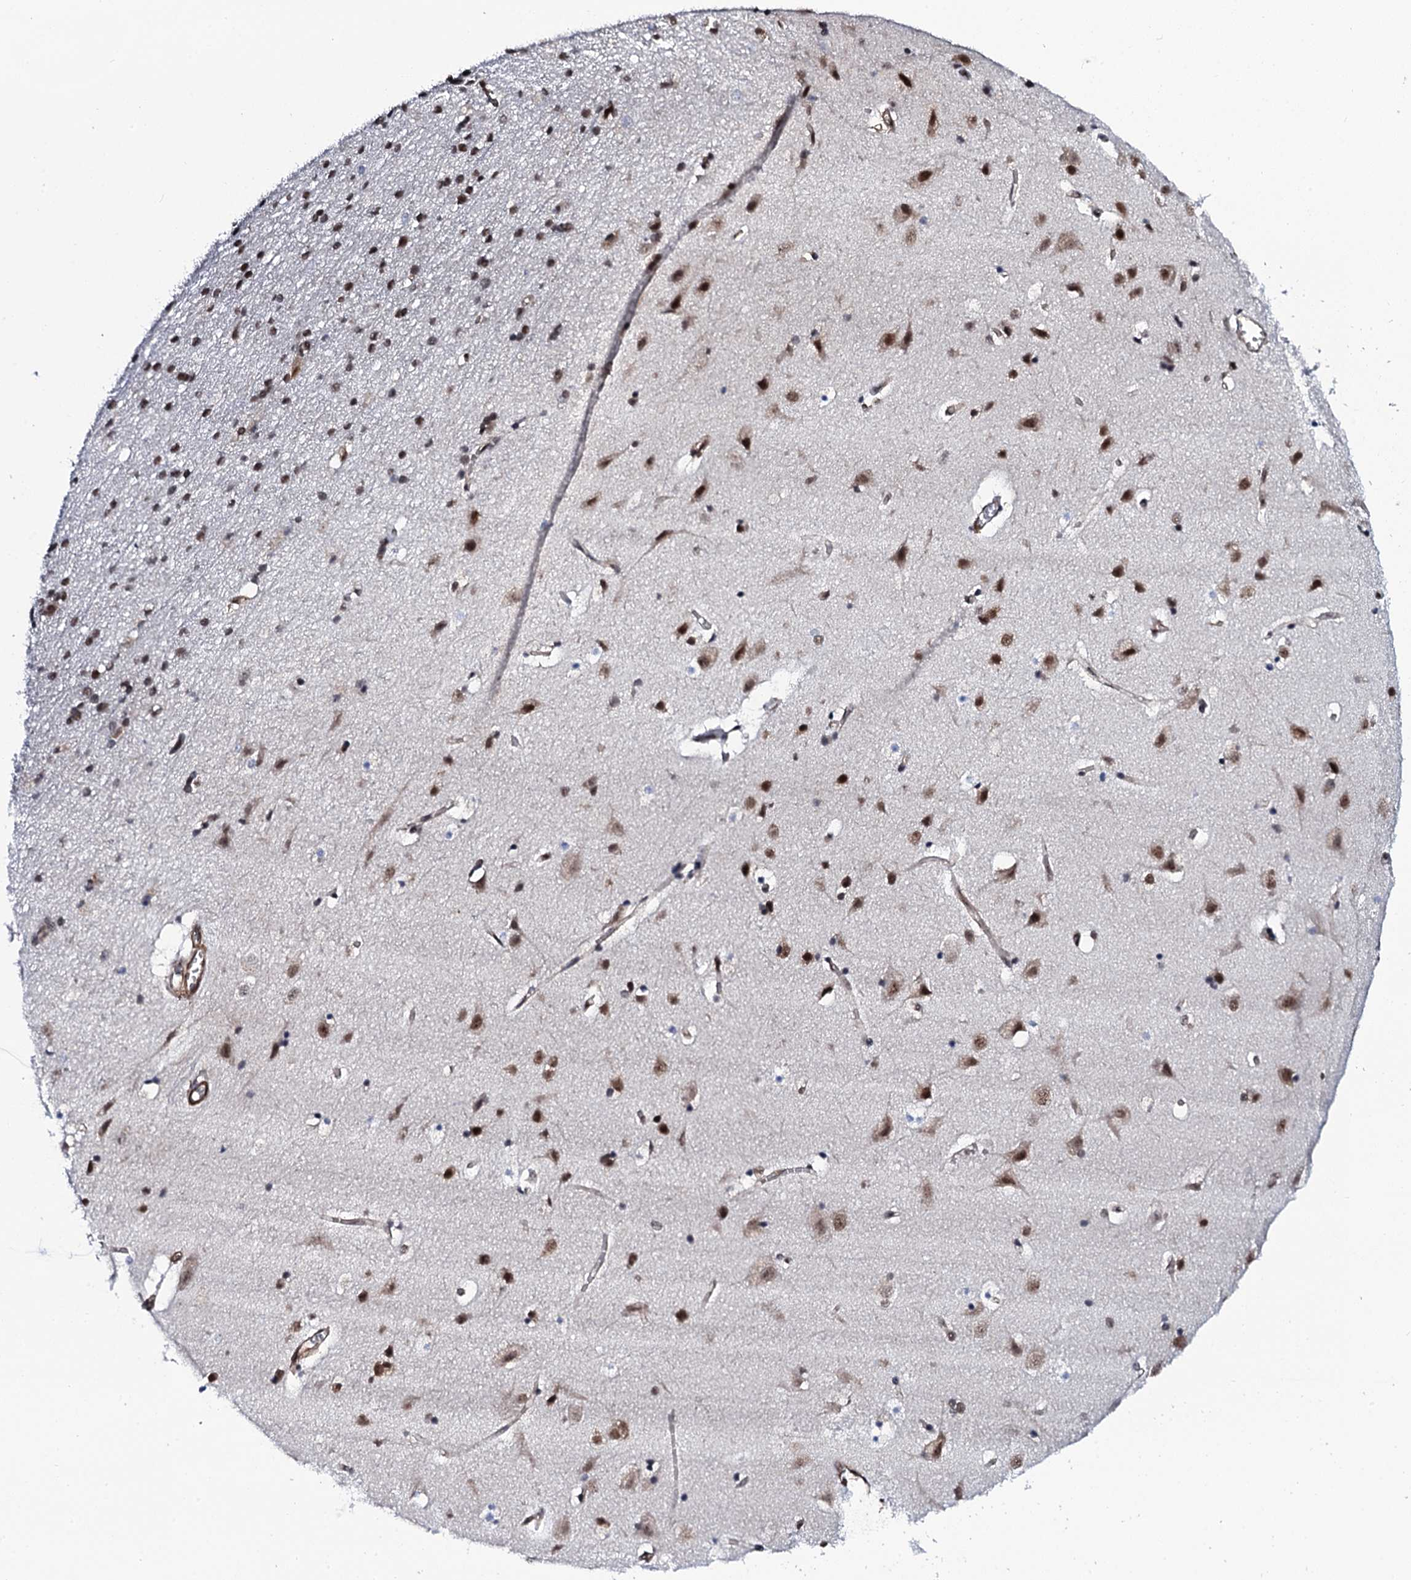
{"staining": {"intensity": "moderate", "quantity": ">75%", "location": "cytoplasmic/membranous,nuclear"}, "tissue": "cerebral cortex", "cell_type": "Endothelial cells", "image_type": "normal", "snomed": [{"axis": "morphology", "description": "Normal tissue, NOS"}, {"axis": "topography", "description": "Cerebral cortex"}], "caption": "An immunohistochemistry micrograph of benign tissue is shown. Protein staining in brown shows moderate cytoplasmic/membranous,nuclear positivity in cerebral cortex within endothelial cells. The protein of interest is stained brown, and the nuclei are stained in blue (DAB (3,3'-diaminobenzidine) IHC with brightfield microscopy, high magnification).", "gene": "CWC15", "patient": {"sex": "male", "age": 54}}